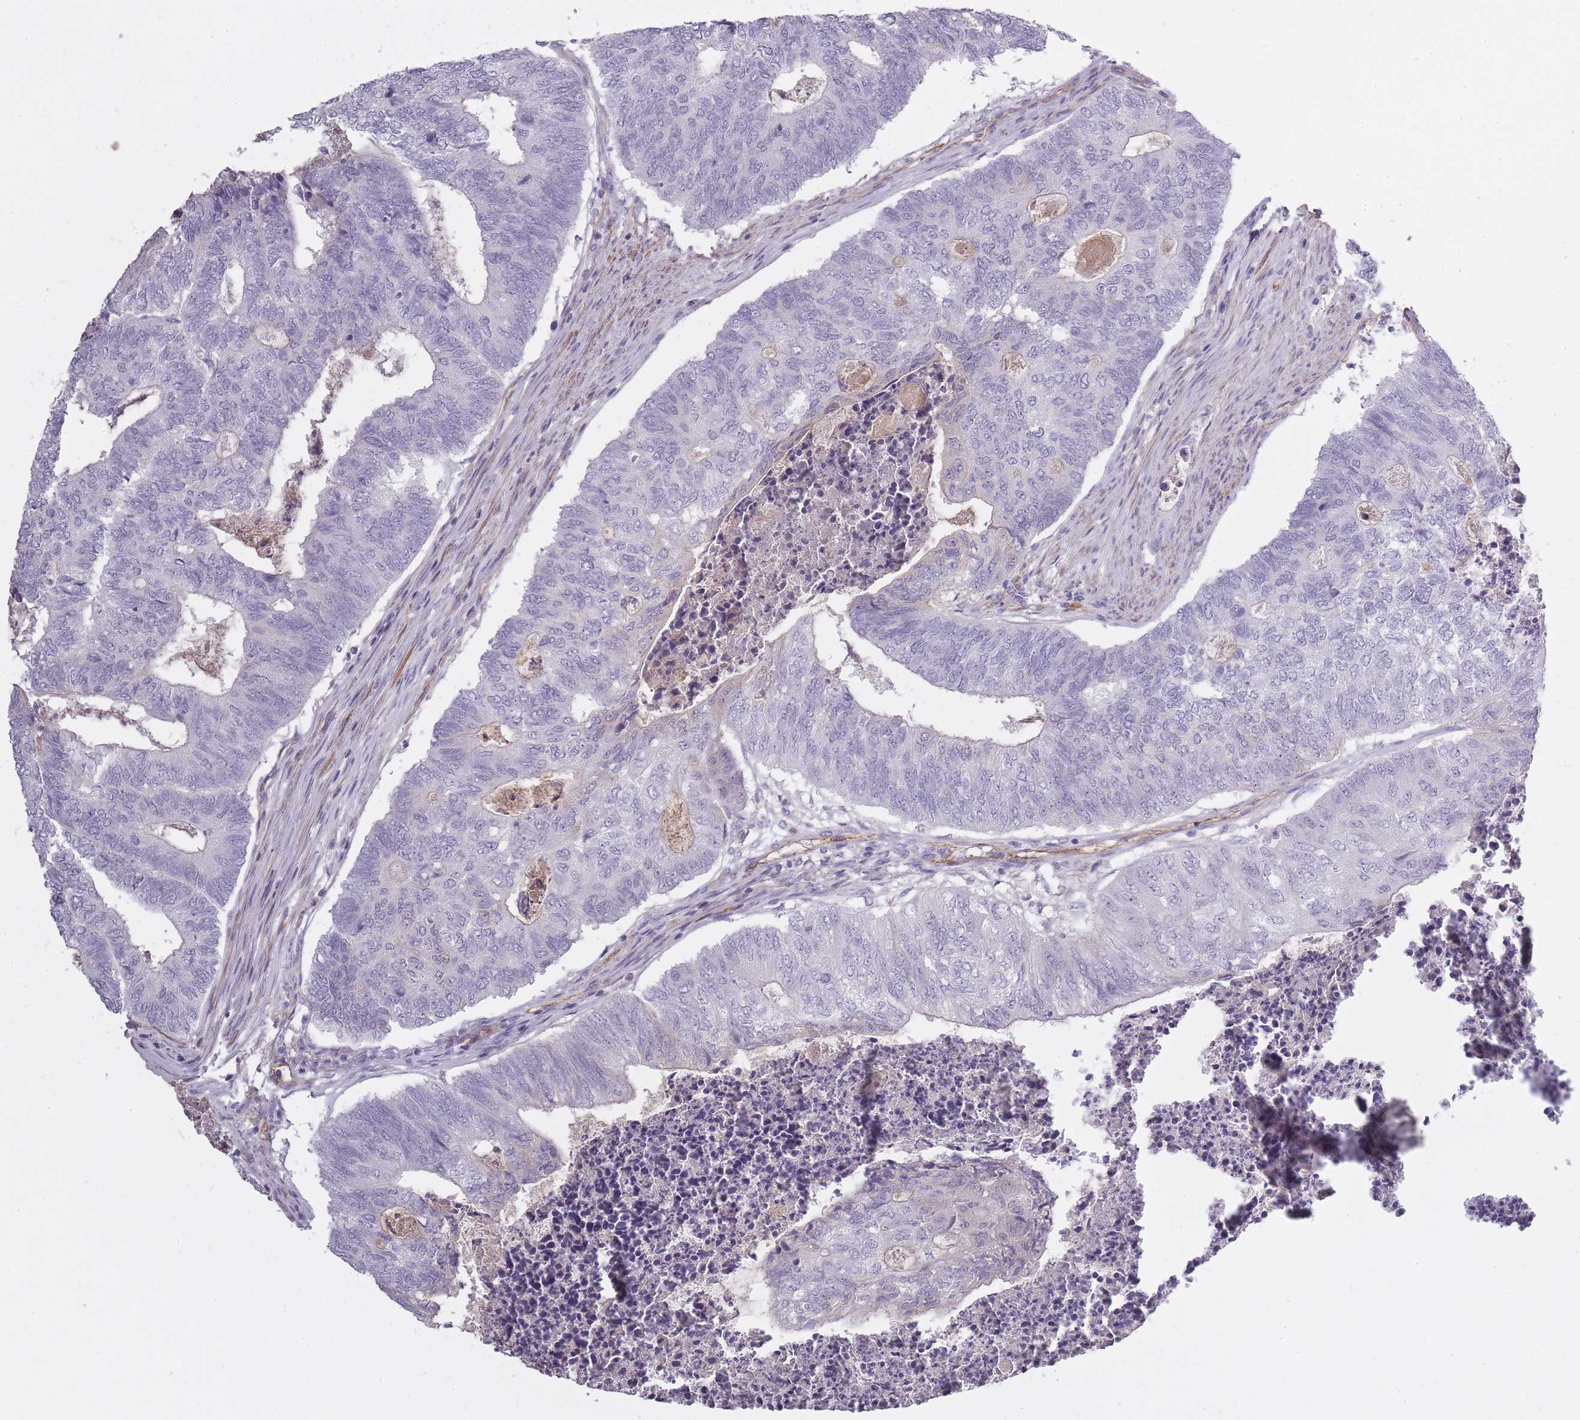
{"staining": {"intensity": "negative", "quantity": "none", "location": "none"}, "tissue": "colorectal cancer", "cell_type": "Tumor cells", "image_type": "cancer", "snomed": [{"axis": "morphology", "description": "Adenocarcinoma, NOS"}, {"axis": "topography", "description": "Colon"}], "caption": "Tumor cells show no significant protein staining in adenocarcinoma (colorectal).", "gene": "SLC8A2", "patient": {"sex": "female", "age": 67}}